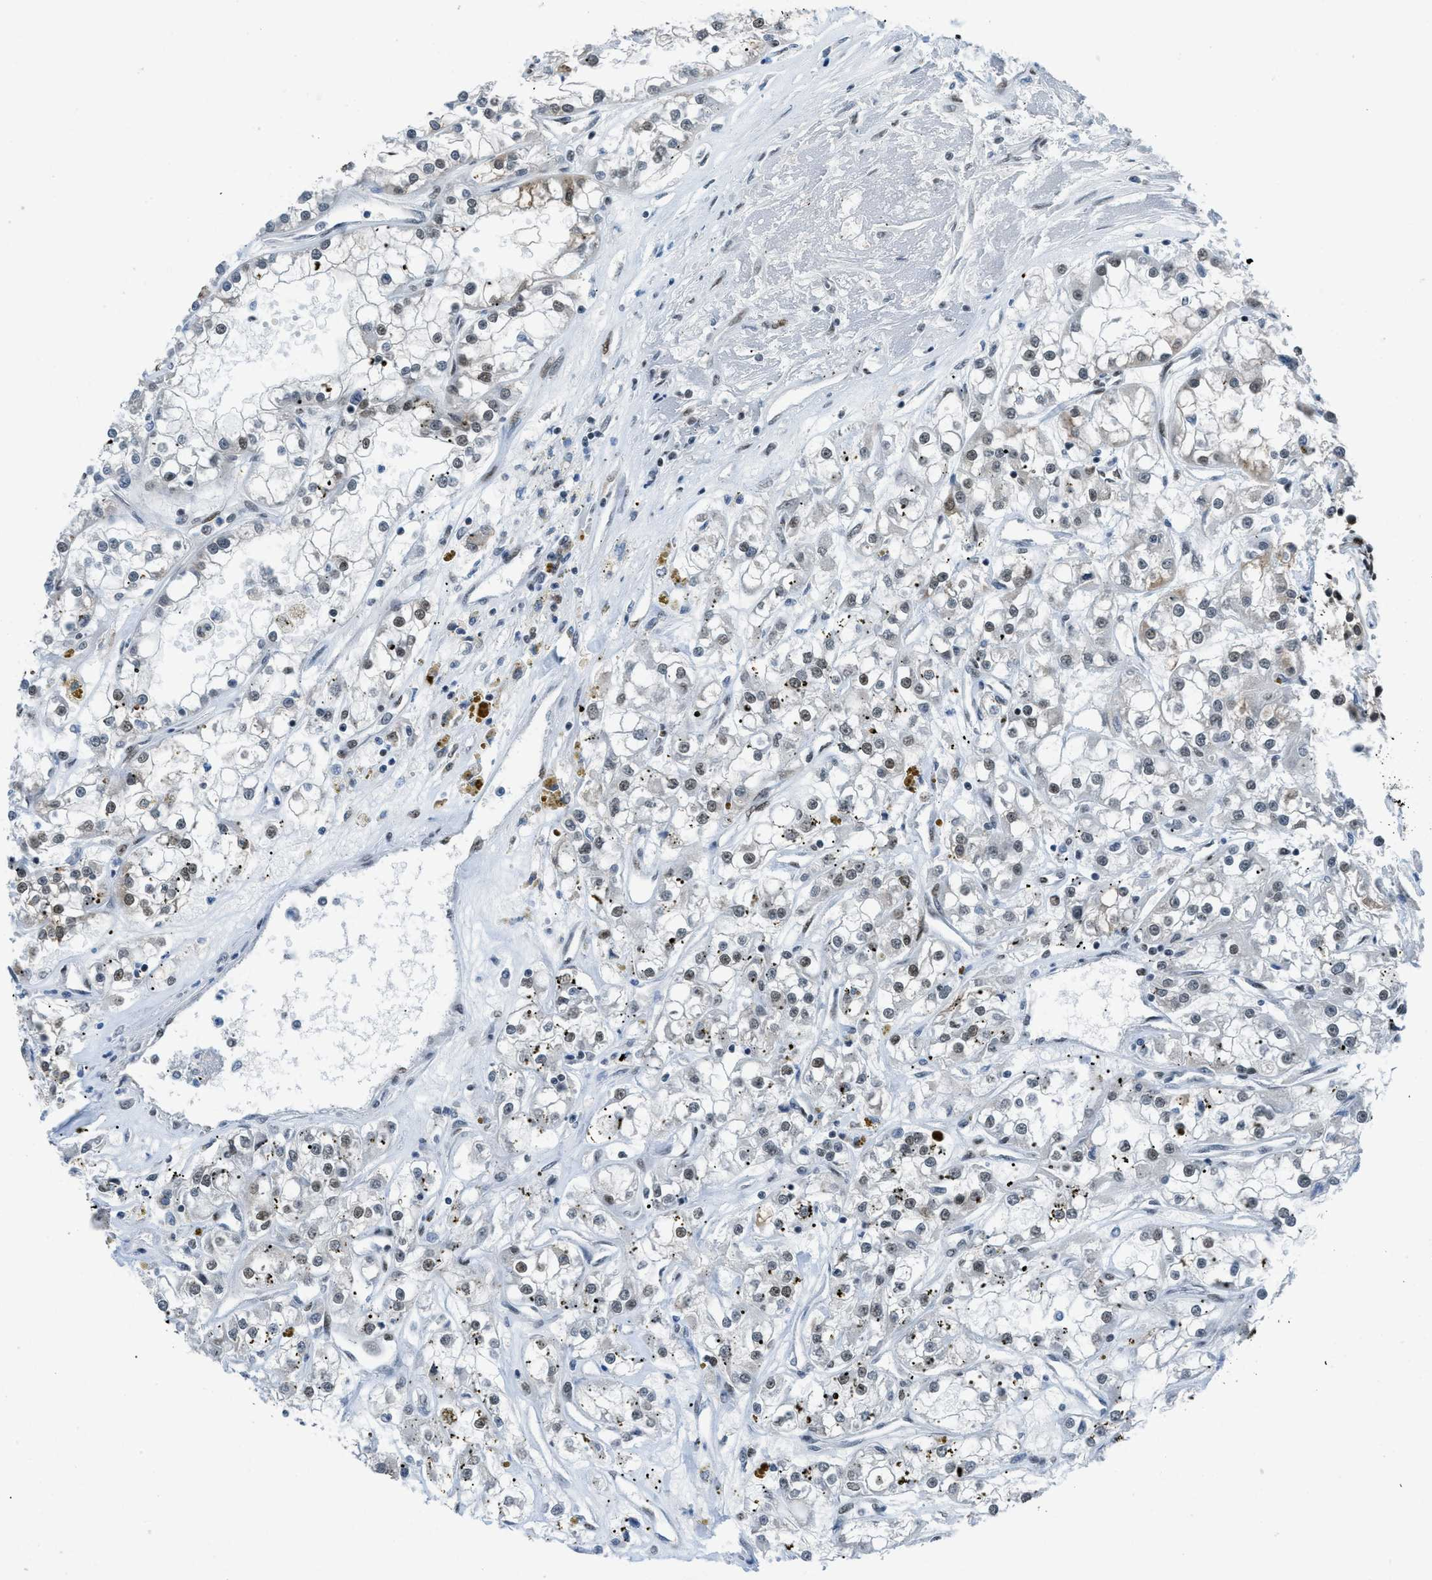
{"staining": {"intensity": "weak", "quantity": "<25%", "location": "nuclear"}, "tissue": "renal cancer", "cell_type": "Tumor cells", "image_type": "cancer", "snomed": [{"axis": "morphology", "description": "Adenocarcinoma, NOS"}, {"axis": "topography", "description": "Kidney"}], "caption": "Protein analysis of renal cancer (adenocarcinoma) shows no significant expression in tumor cells. (DAB immunohistochemistry (IHC), high magnification).", "gene": "GATAD2B", "patient": {"sex": "female", "age": 52}}